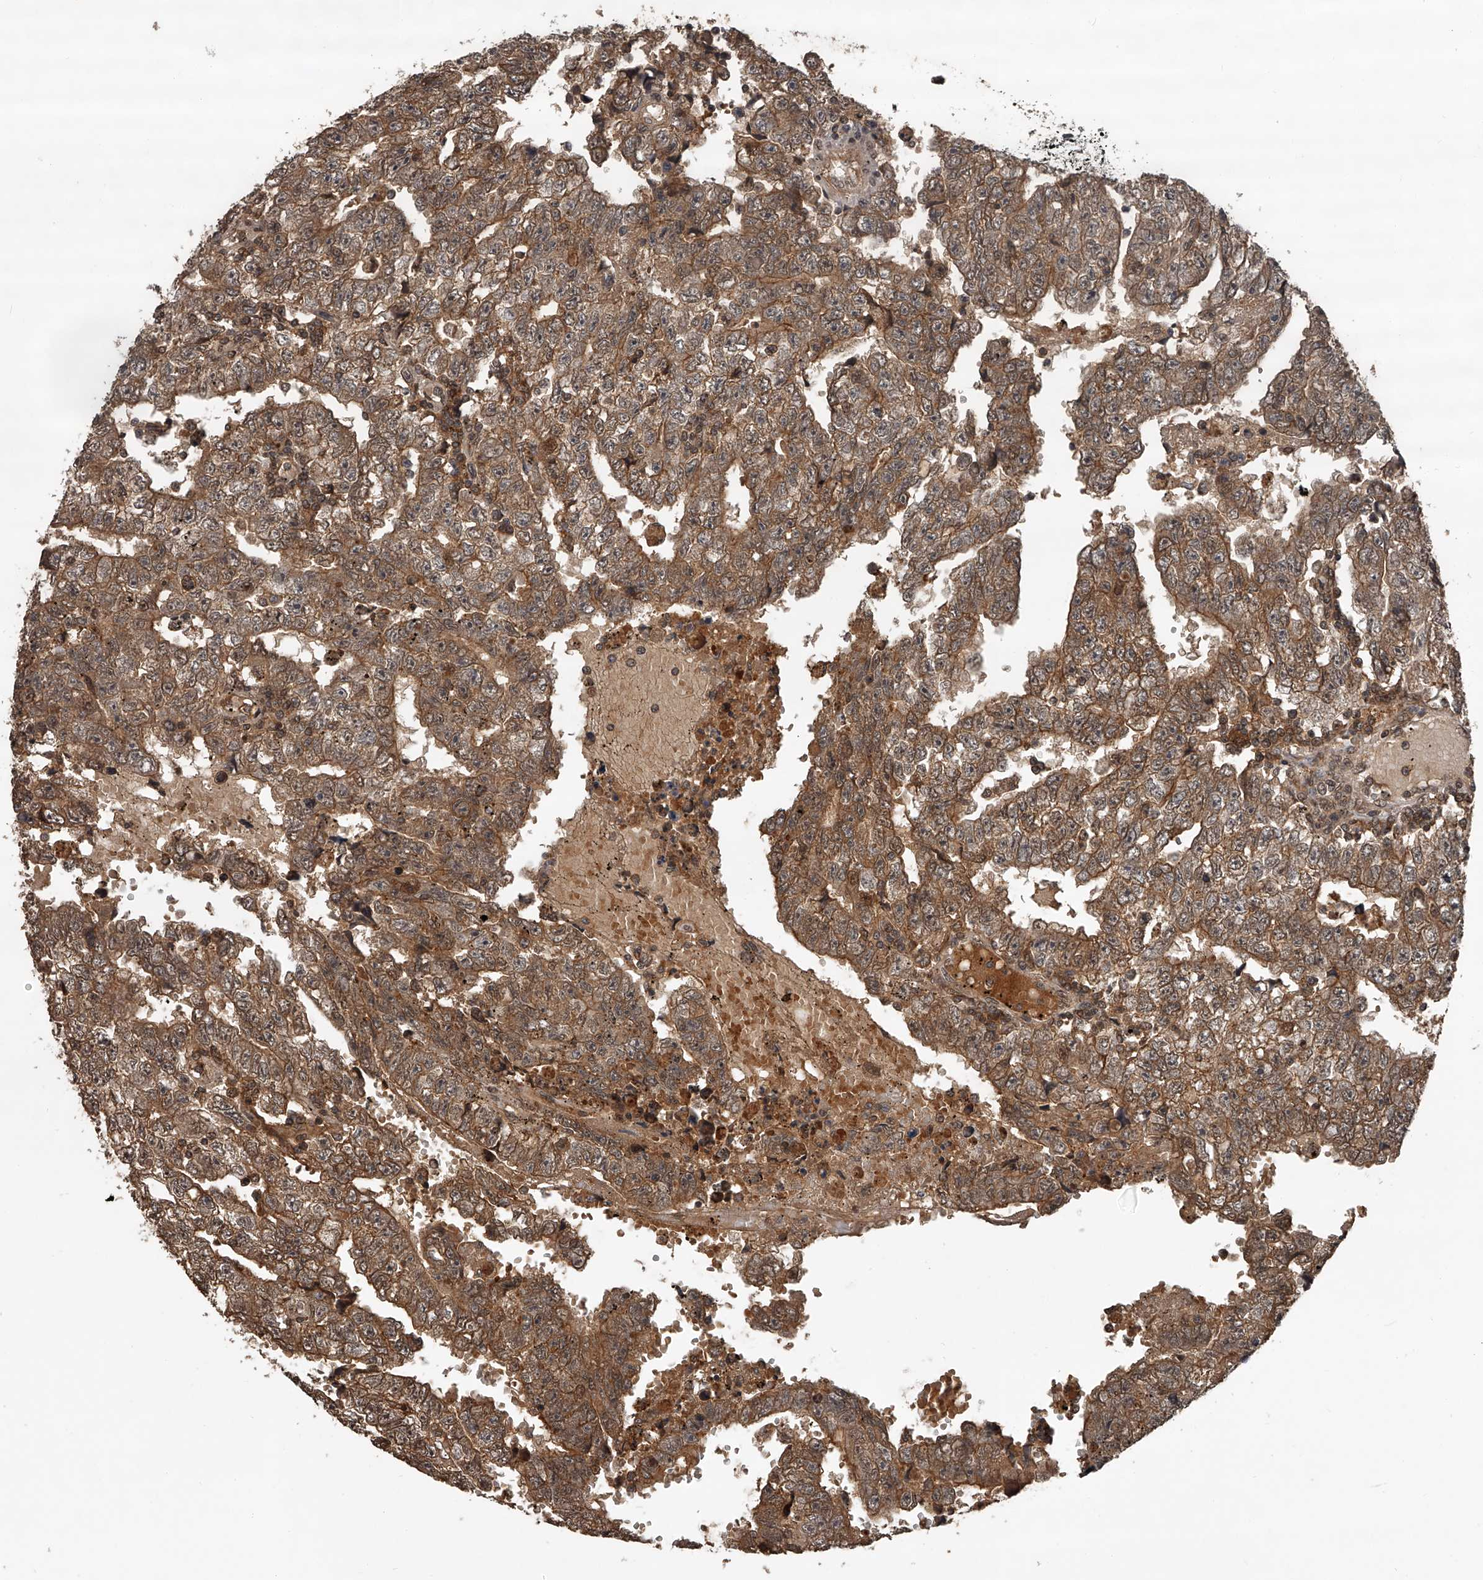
{"staining": {"intensity": "moderate", "quantity": ">75%", "location": "cytoplasmic/membranous"}, "tissue": "testis cancer", "cell_type": "Tumor cells", "image_type": "cancer", "snomed": [{"axis": "morphology", "description": "Carcinoma, Embryonal, NOS"}, {"axis": "topography", "description": "Testis"}], "caption": "Immunohistochemical staining of human testis cancer demonstrates moderate cytoplasmic/membranous protein staining in approximately >75% of tumor cells.", "gene": "PLEKHG1", "patient": {"sex": "male", "age": 25}}